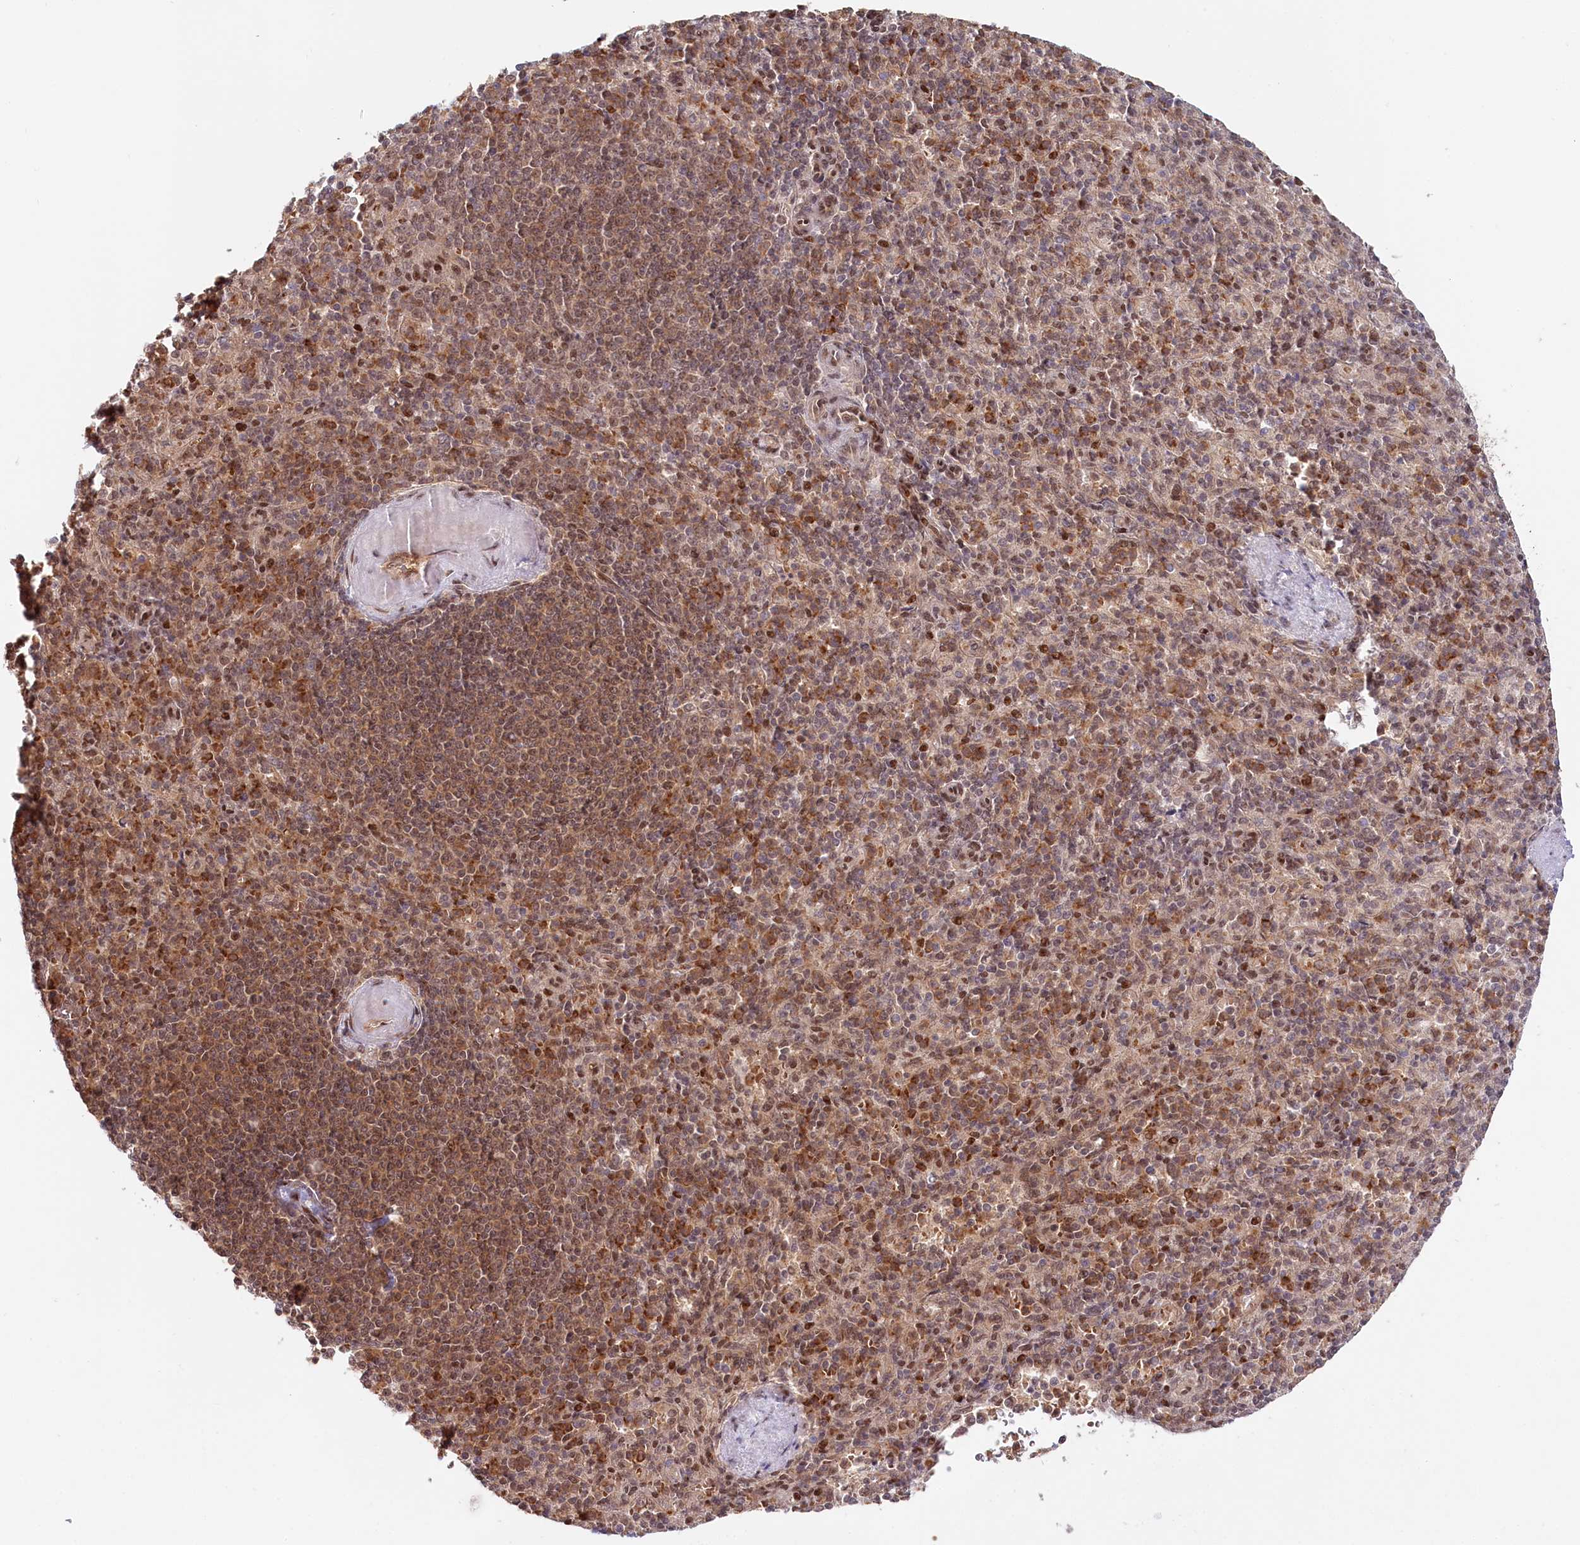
{"staining": {"intensity": "moderate", "quantity": ">75%", "location": "cytoplasmic/membranous,nuclear"}, "tissue": "spleen", "cell_type": "Cells in red pulp", "image_type": "normal", "snomed": [{"axis": "morphology", "description": "Normal tissue, NOS"}, {"axis": "topography", "description": "Spleen"}], "caption": "Approximately >75% of cells in red pulp in normal spleen exhibit moderate cytoplasmic/membranous,nuclear protein positivity as visualized by brown immunohistochemical staining.", "gene": "CCDC65", "patient": {"sex": "female", "age": 74}}